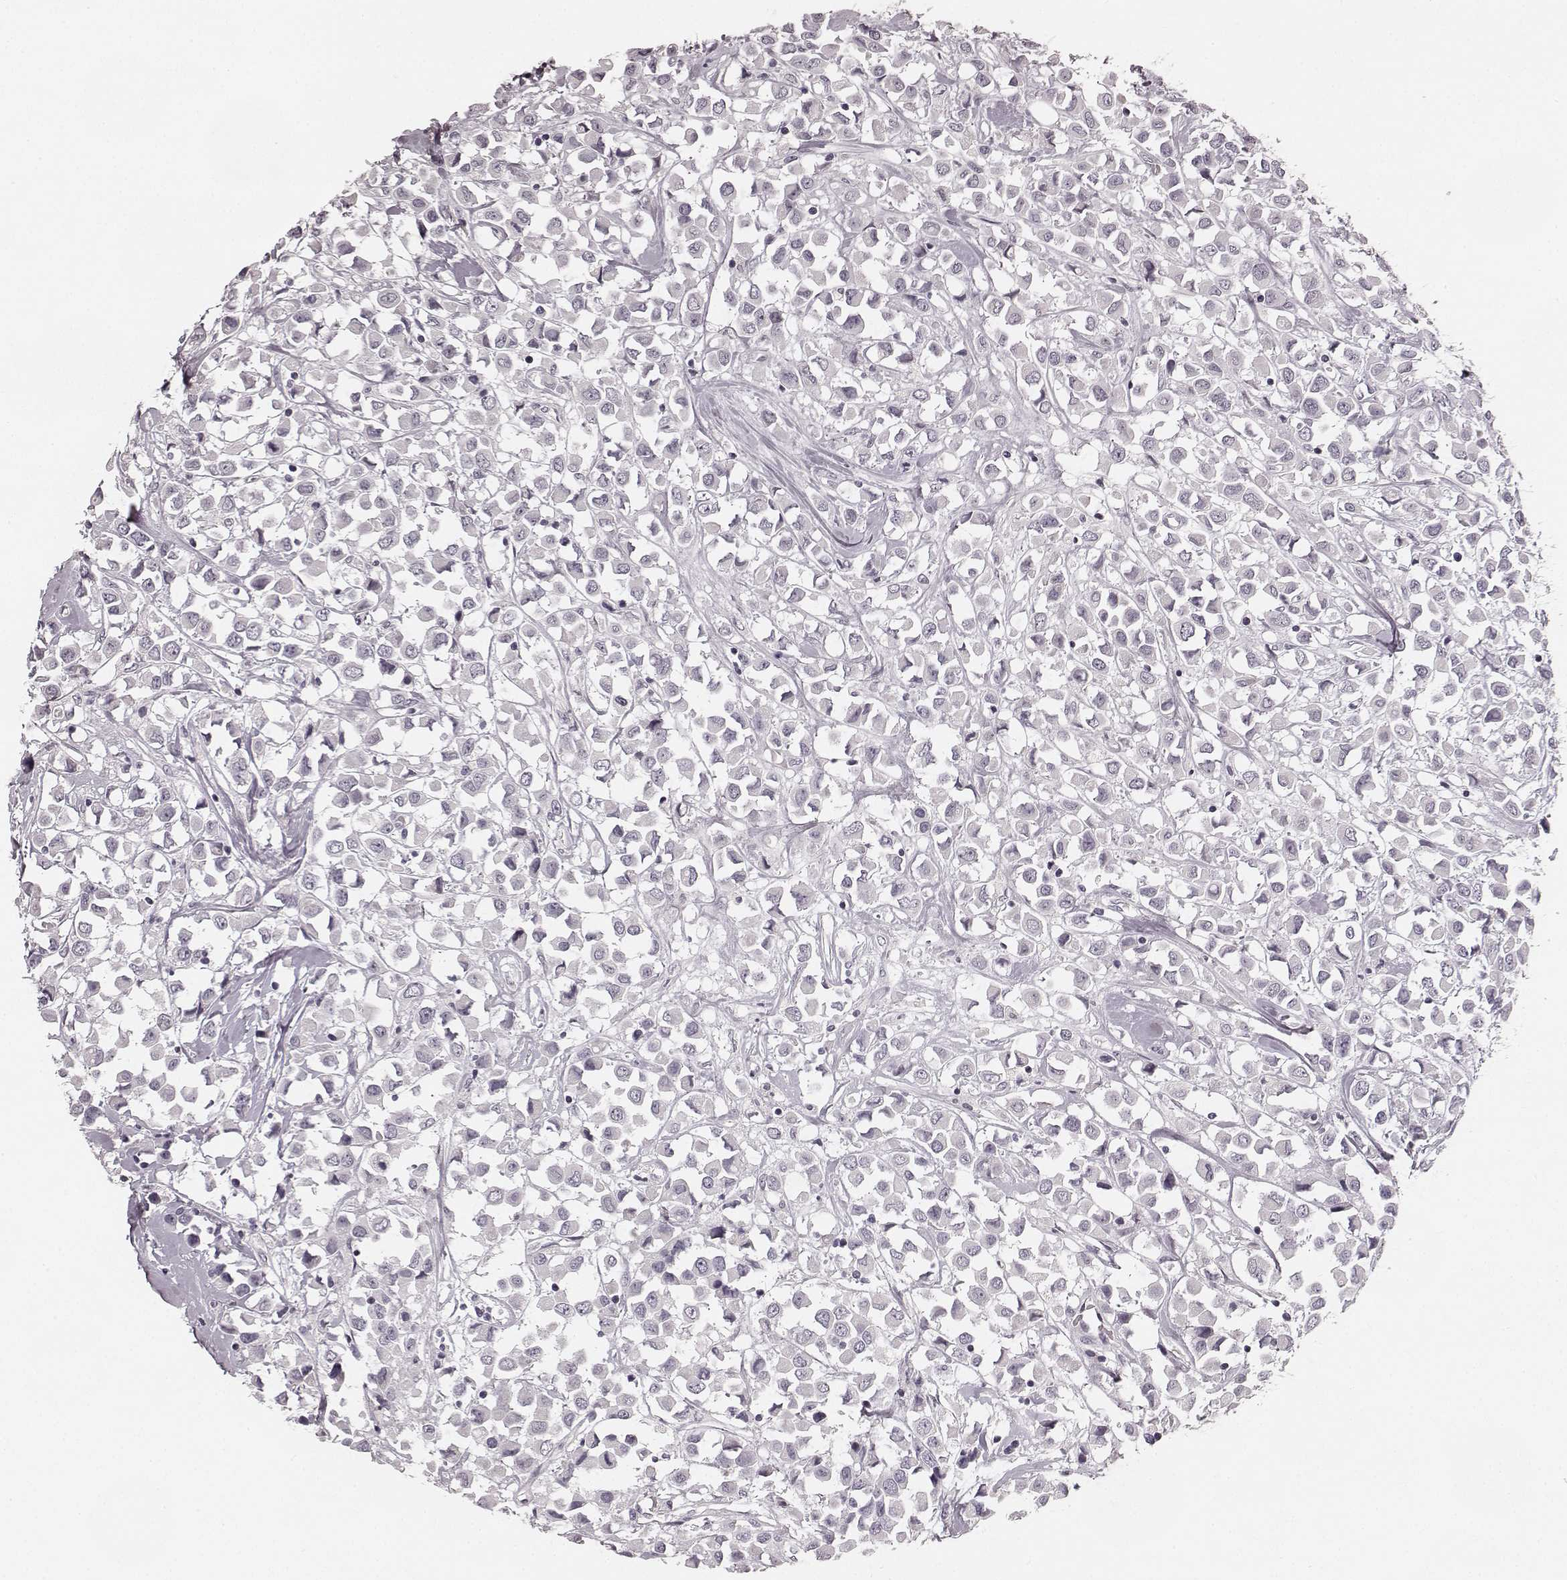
{"staining": {"intensity": "negative", "quantity": "none", "location": "none"}, "tissue": "breast cancer", "cell_type": "Tumor cells", "image_type": "cancer", "snomed": [{"axis": "morphology", "description": "Duct carcinoma"}, {"axis": "topography", "description": "Breast"}], "caption": "This image is of intraductal carcinoma (breast) stained with IHC to label a protein in brown with the nuclei are counter-stained blue. There is no staining in tumor cells. (DAB (3,3'-diaminobenzidine) immunohistochemistry (IHC) visualized using brightfield microscopy, high magnification).", "gene": "RIT2", "patient": {"sex": "female", "age": 61}}